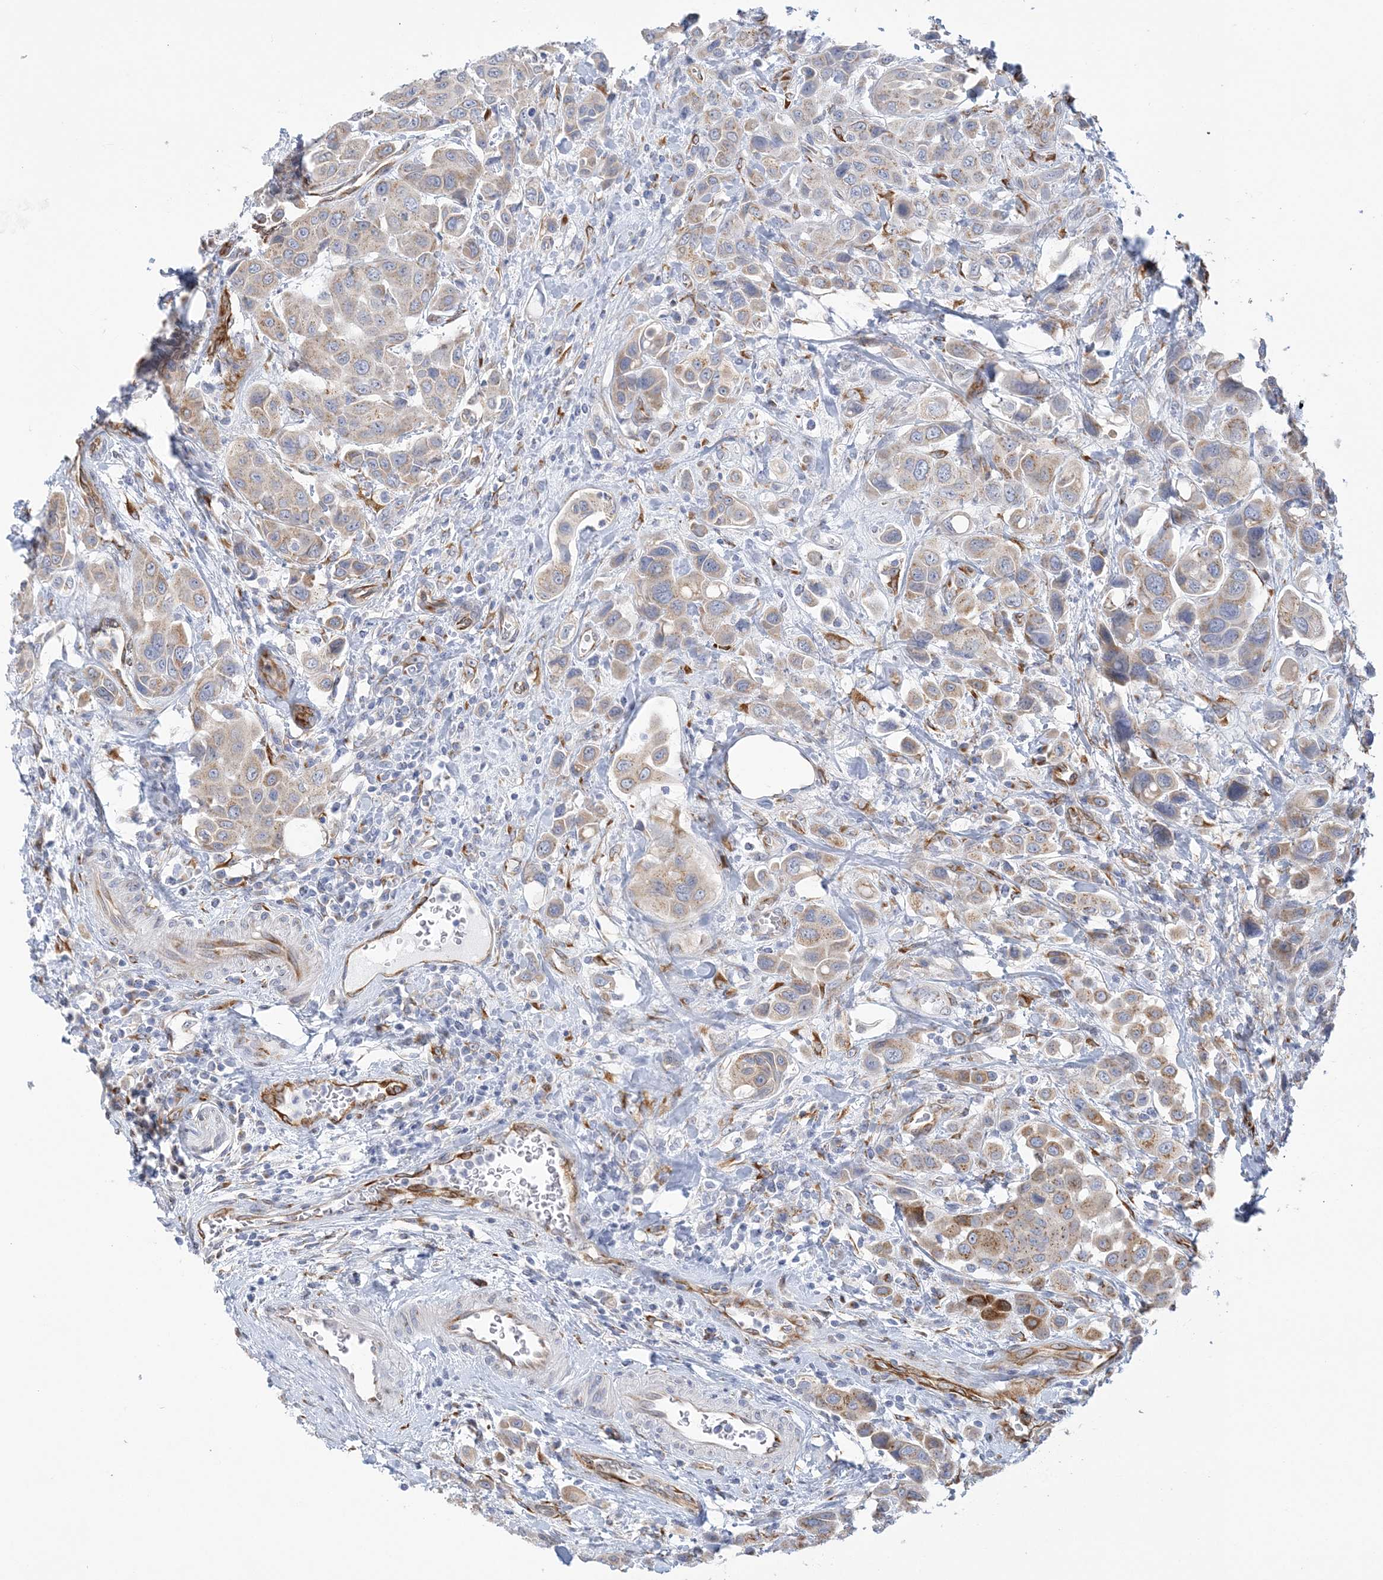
{"staining": {"intensity": "weak", "quantity": ">75%", "location": "cytoplasmic/membranous"}, "tissue": "urothelial cancer", "cell_type": "Tumor cells", "image_type": "cancer", "snomed": [{"axis": "morphology", "description": "Urothelial carcinoma, High grade"}, {"axis": "topography", "description": "Urinary bladder"}], "caption": "The micrograph reveals a brown stain indicating the presence of a protein in the cytoplasmic/membranous of tumor cells in high-grade urothelial carcinoma.", "gene": "PLEKHG4B", "patient": {"sex": "male", "age": 50}}